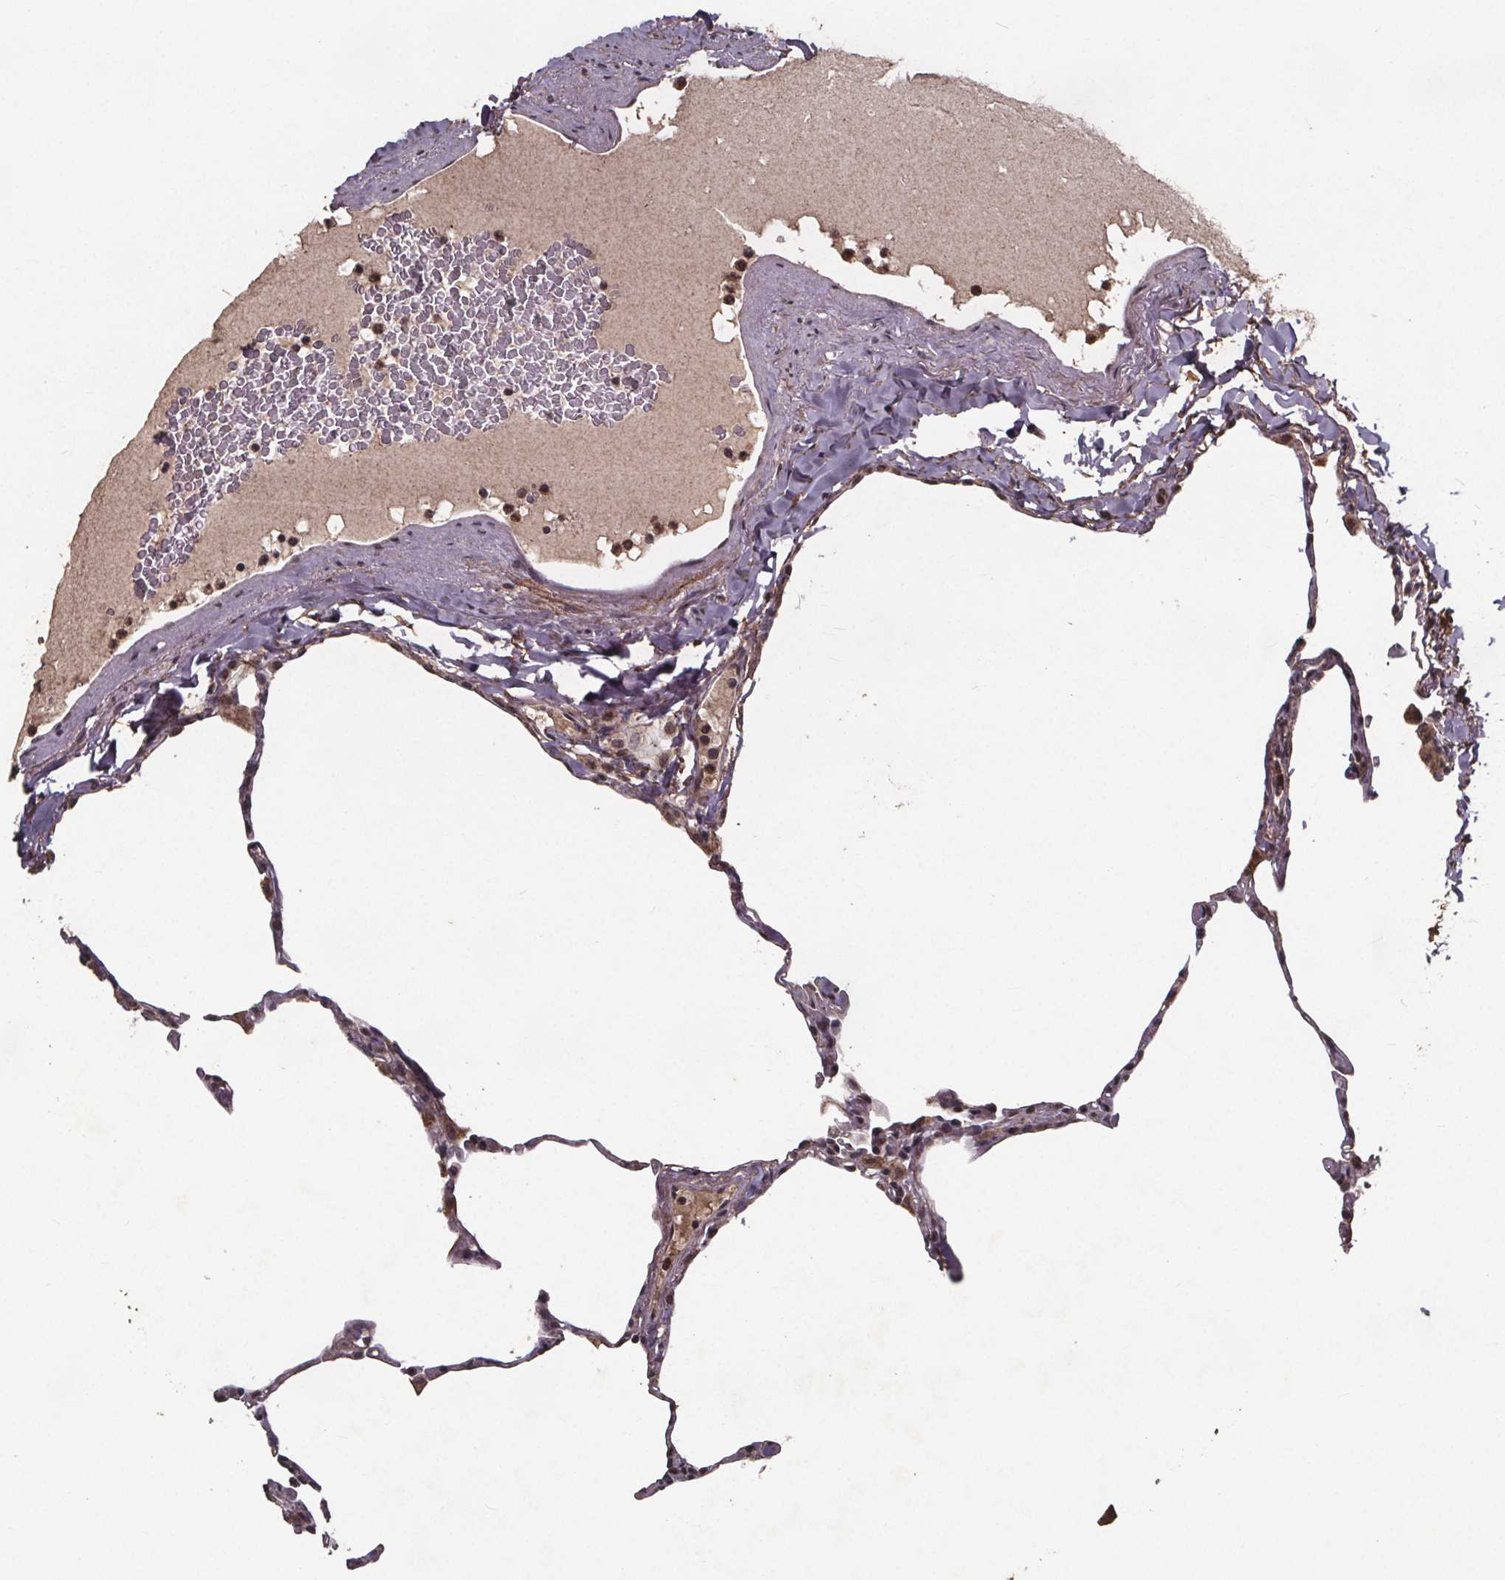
{"staining": {"intensity": "weak", "quantity": "25%-75%", "location": "cytoplasmic/membranous"}, "tissue": "lung", "cell_type": "Alveolar cells", "image_type": "normal", "snomed": [{"axis": "morphology", "description": "Normal tissue, NOS"}, {"axis": "topography", "description": "Lung"}], "caption": "Alveolar cells demonstrate low levels of weak cytoplasmic/membranous expression in approximately 25%-75% of cells in normal human lung.", "gene": "GPX3", "patient": {"sex": "male", "age": 65}}